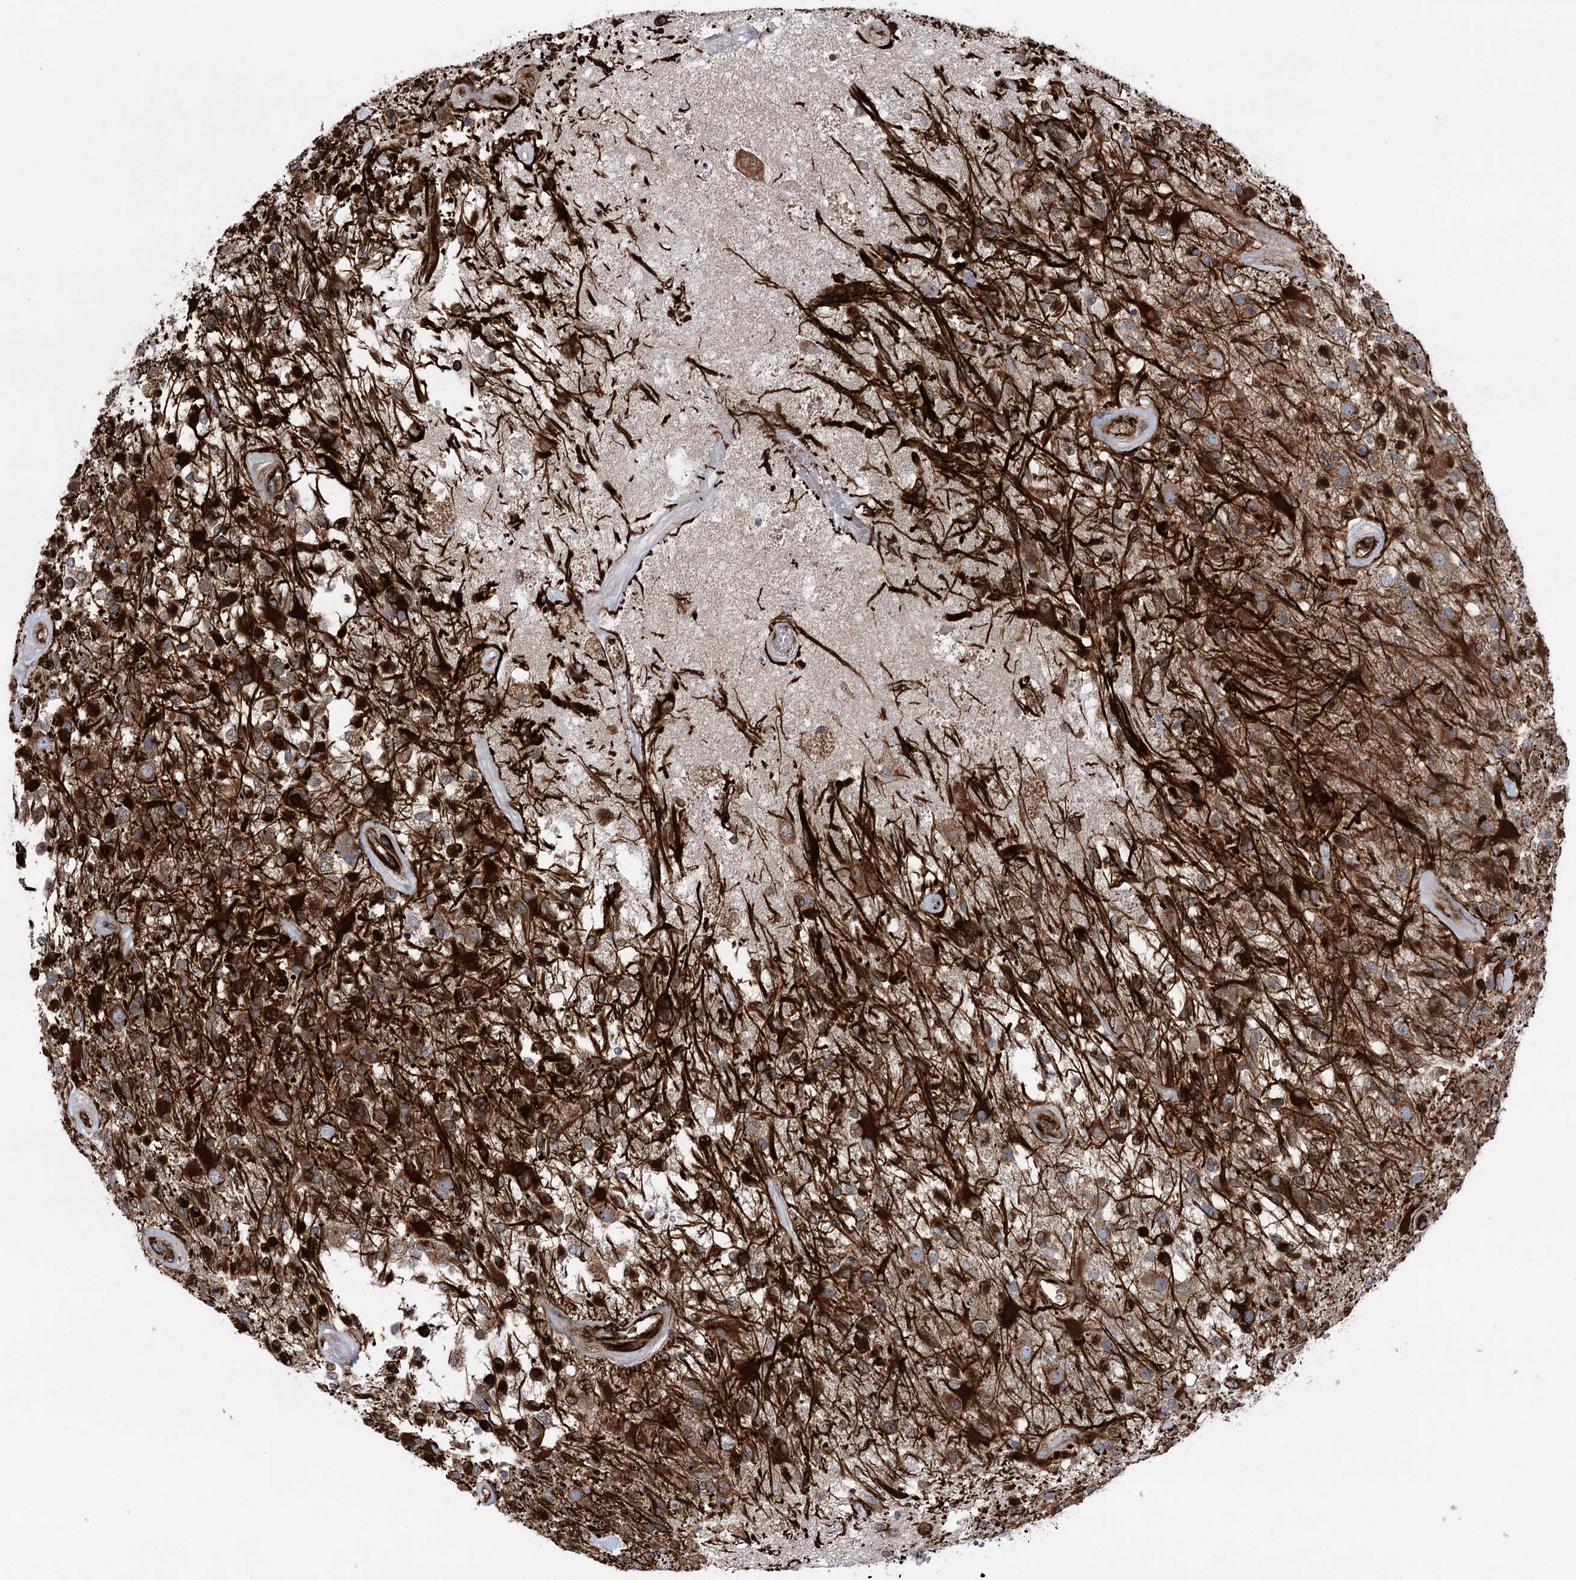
{"staining": {"intensity": "strong", "quantity": ">75%", "location": "cytoplasmic/membranous"}, "tissue": "glioma", "cell_type": "Tumor cells", "image_type": "cancer", "snomed": [{"axis": "morphology", "description": "Glioma, malignant, High grade"}, {"axis": "morphology", "description": "Glioblastoma, NOS"}, {"axis": "topography", "description": "Brain"}], "caption": "This micrograph exhibits immunohistochemistry (IHC) staining of human glioblastoma, with high strong cytoplasmic/membranous expression in approximately >75% of tumor cells.", "gene": "MIB1", "patient": {"sex": "male", "age": 60}}